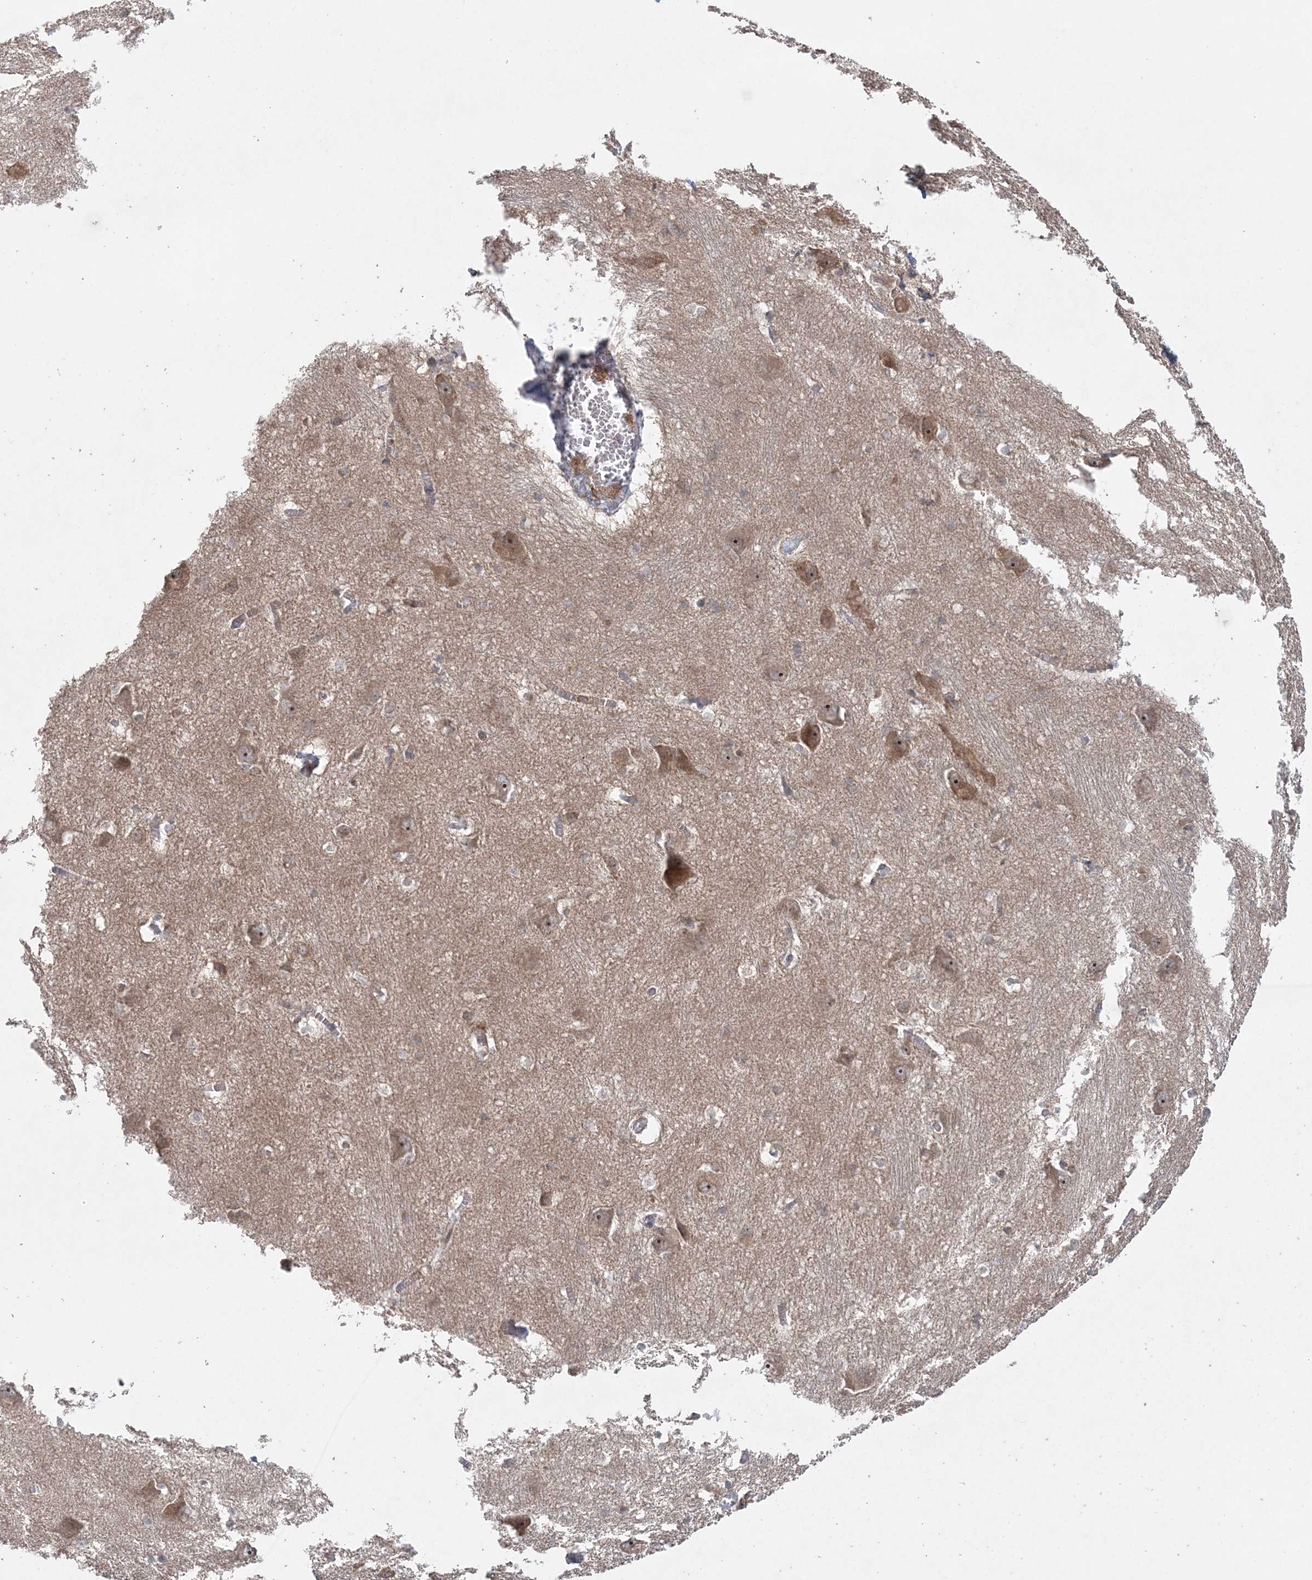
{"staining": {"intensity": "weak", "quantity": "<25%", "location": "cytoplasmic/membranous"}, "tissue": "caudate", "cell_type": "Glial cells", "image_type": "normal", "snomed": [{"axis": "morphology", "description": "Normal tissue, NOS"}, {"axis": "topography", "description": "Lateral ventricle wall"}], "caption": "A high-resolution histopathology image shows immunohistochemistry staining of unremarkable caudate, which reveals no significant staining in glial cells. The staining was performed using DAB (3,3'-diaminobenzidine) to visualize the protein expression in brown, while the nuclei were stained in blue with hematoxylin (Magnification: 20x).", "gene": "ACAP2", "patient": {"sex": "male", "age": 37}}